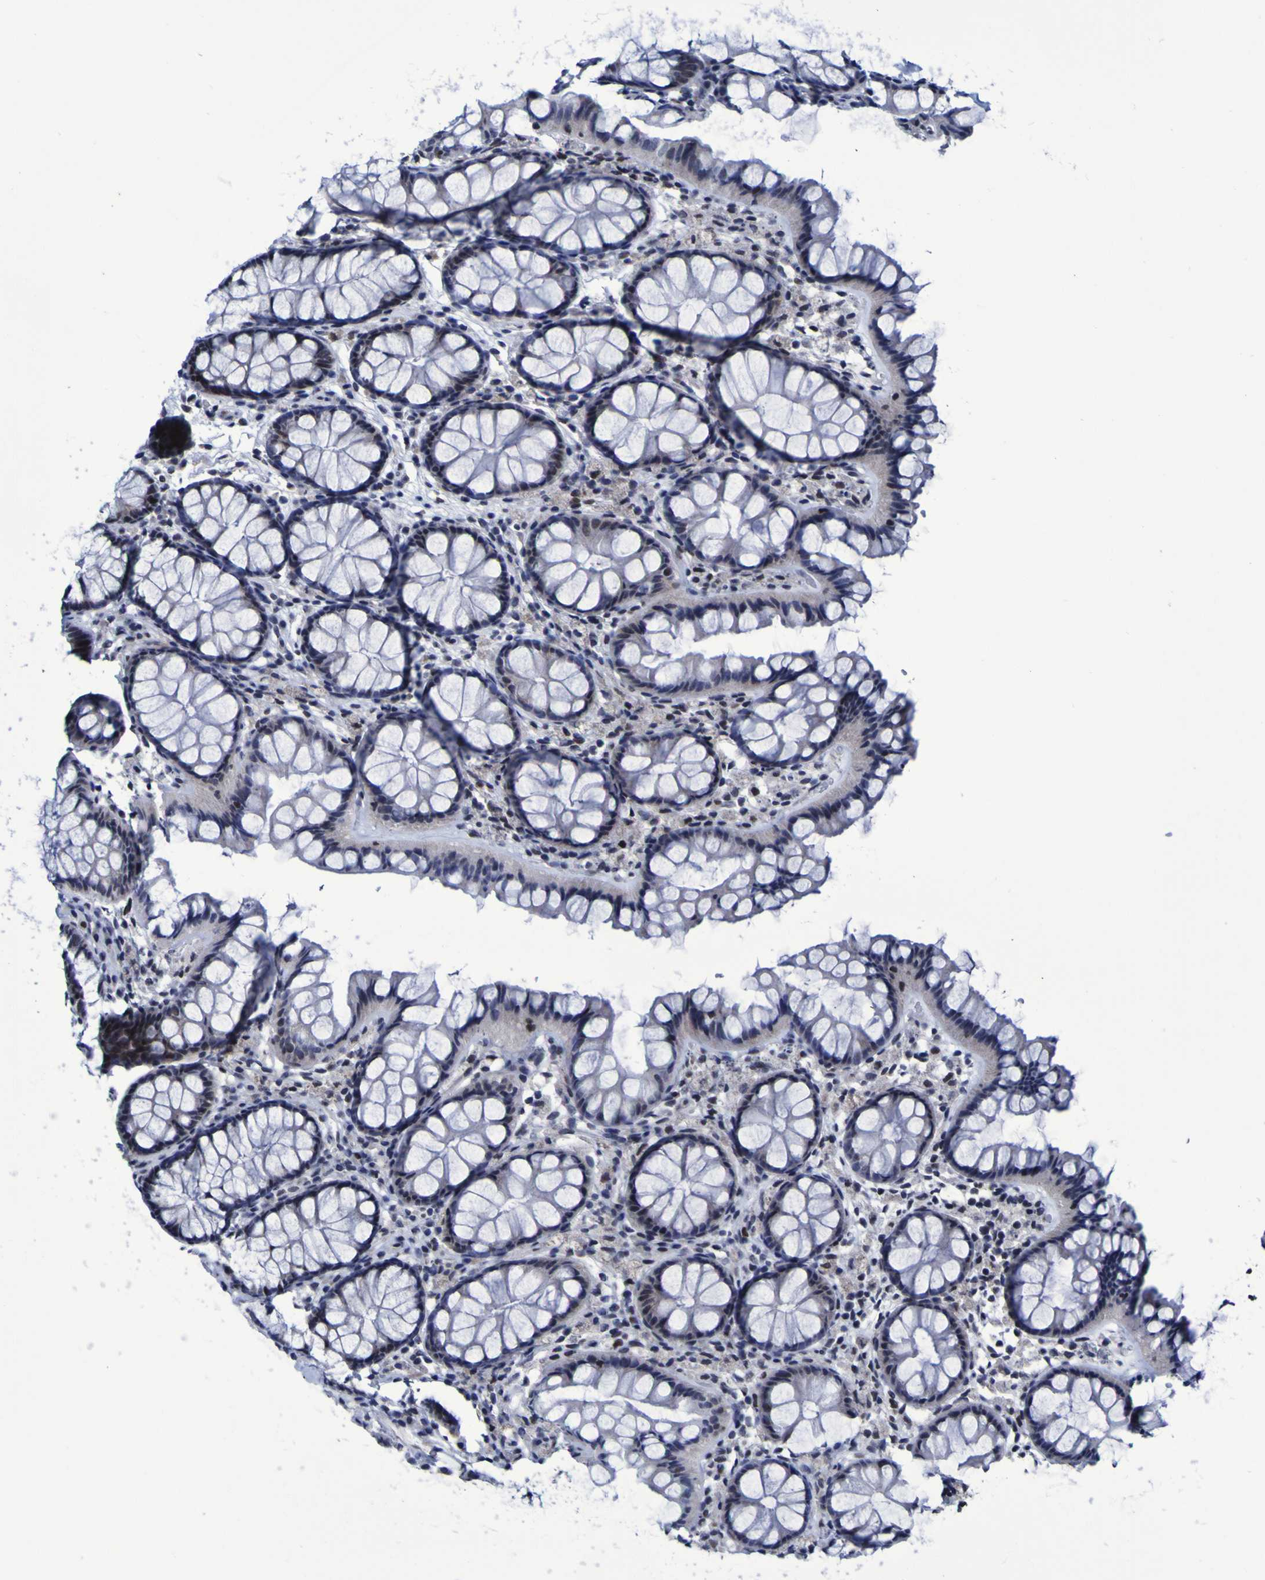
{"staining": {"intensity": "moderate", "quantity": "25%-75%", "location": "nuclear"}, "tissue": "colon", "cell_type": "Endothelial cells", "image_type": "normal", "snomed": [{"axis": "morphology", "description": "Normal tissue, NOS"}, {"axis": "topography", "description": "Colon"}], "caption": "Immunohistochemical staining of unremarkable colon displays medium levels of moderate nuclear staining in approximately 25%-75% of endothelial cells. The protein of interest is shown in brown color, while the nuclei are stained blue.", "gene": "MBD3", "patient": {"sex": "female", "age": 55}}